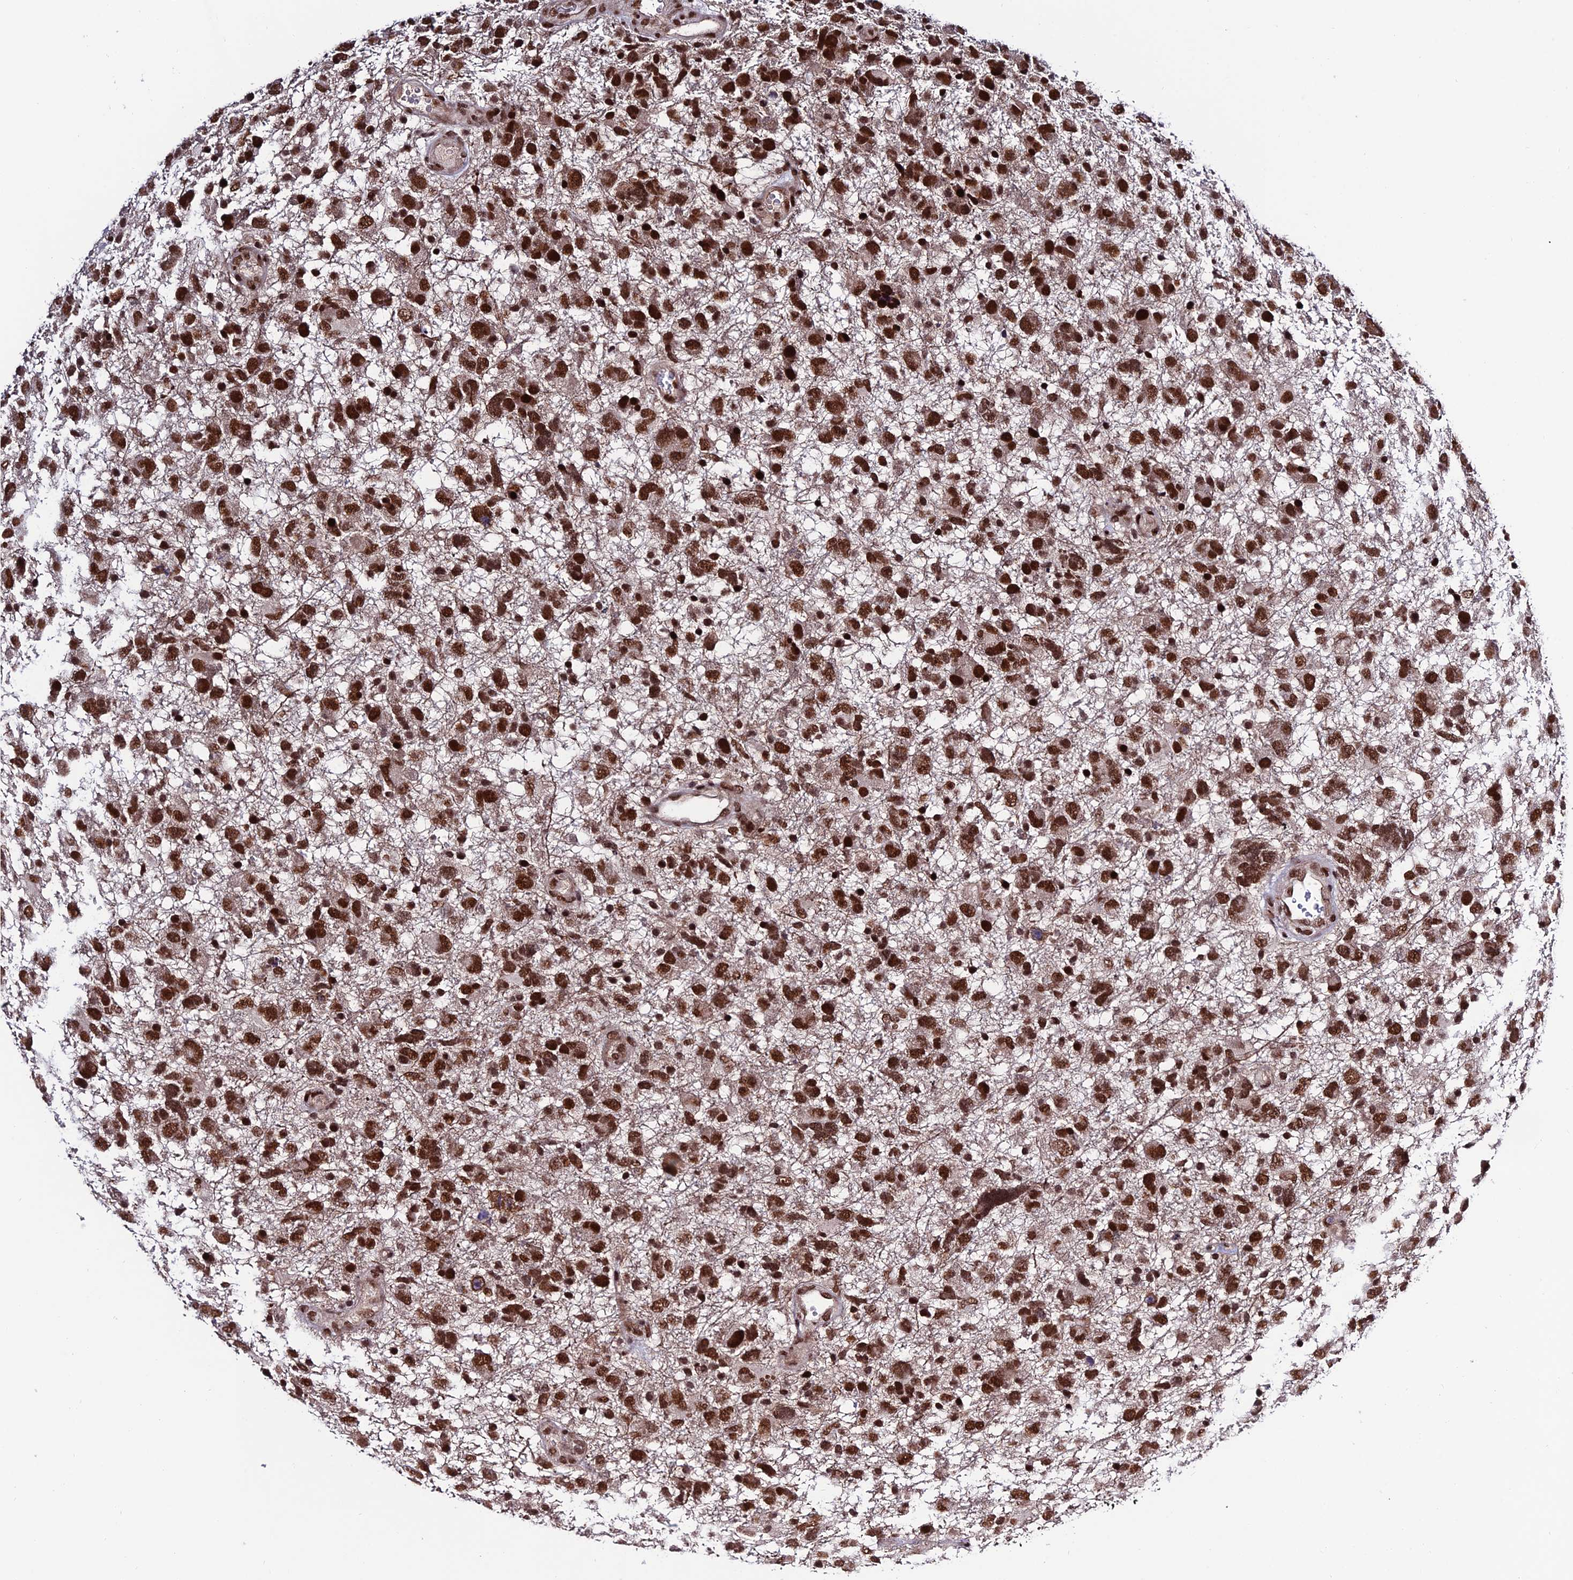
{"staining": {"intensity": "strong", "quantity": ">75%", "location": "nuclear"}, "tissue": "glioma", "cell_type": "Tumor cells", "image_type": "cancer", "snomed": [{"axis": "morphology", "description": "Glioma, malignant, High grade"}, {"axis": "topography", "description": "Brain"}], "caption": "Immunohistochemical staining of glioma demonstrates high levels of strong nuclear protein staining in approximately >75% of tumor cells. (DAB = brown stain, brightfield microscopy at high magnification).", "gene": "SYT15", "patient": {"sex": "male", "age": 61}}